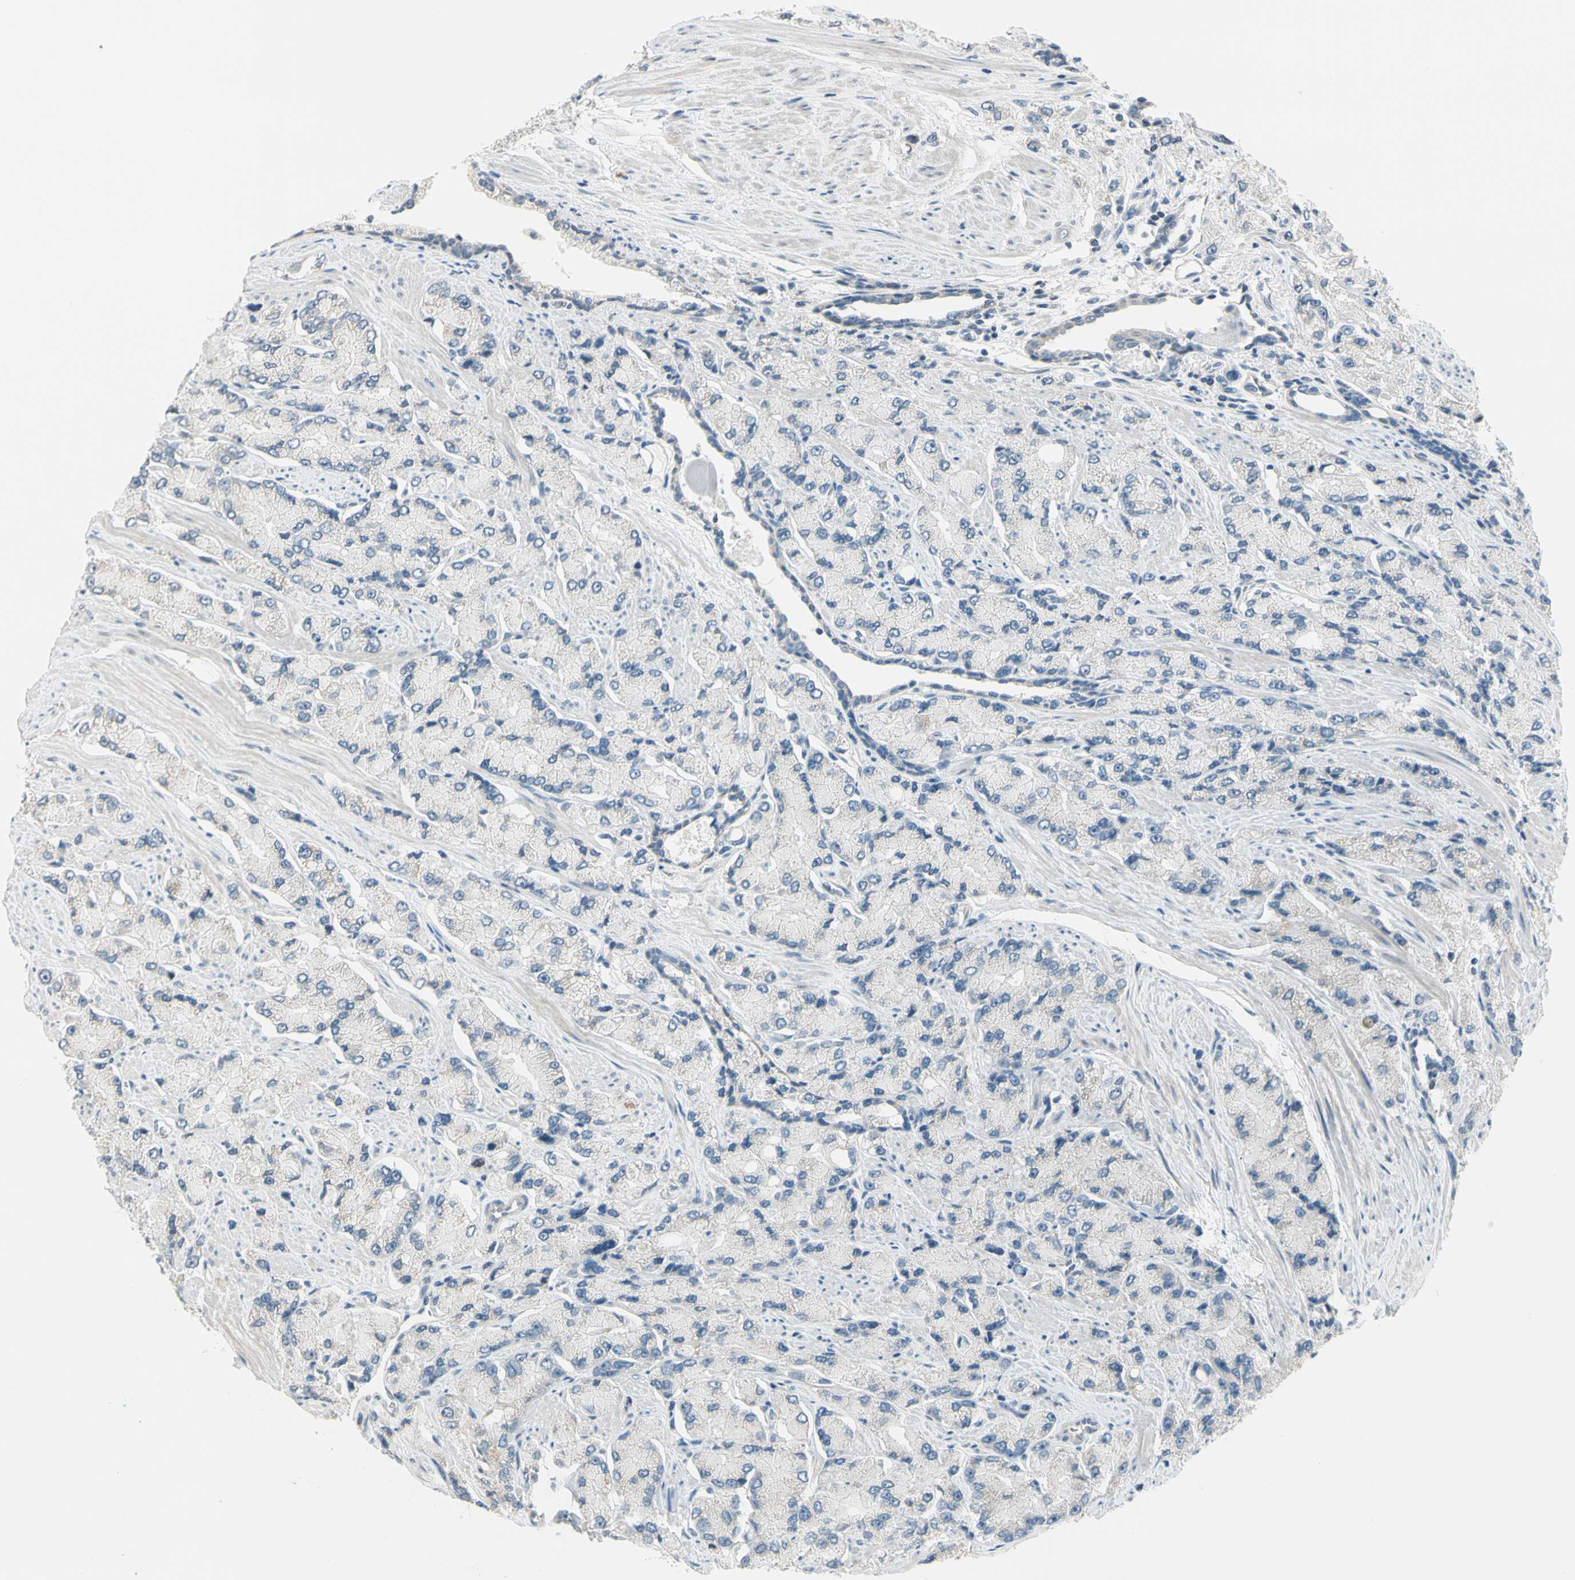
{"staining": {"intensity": "negative", "quantity": "none", "location": "none"}, "tissue": "prostate cancer", "cell_type": "Tumor cells", "image_type": "cancer", "snomed": [{"axis": "morphology", "description": "Adenocarcinoma, High grade"}, {"axis": "topography", "description": "Prostate"}], "caption": "Tumor cells show no significant expression in prostate cancer (high-grade adenocarcinoma).", "gene": "STK40", "patient": {"sex": "male", "age": 58}}